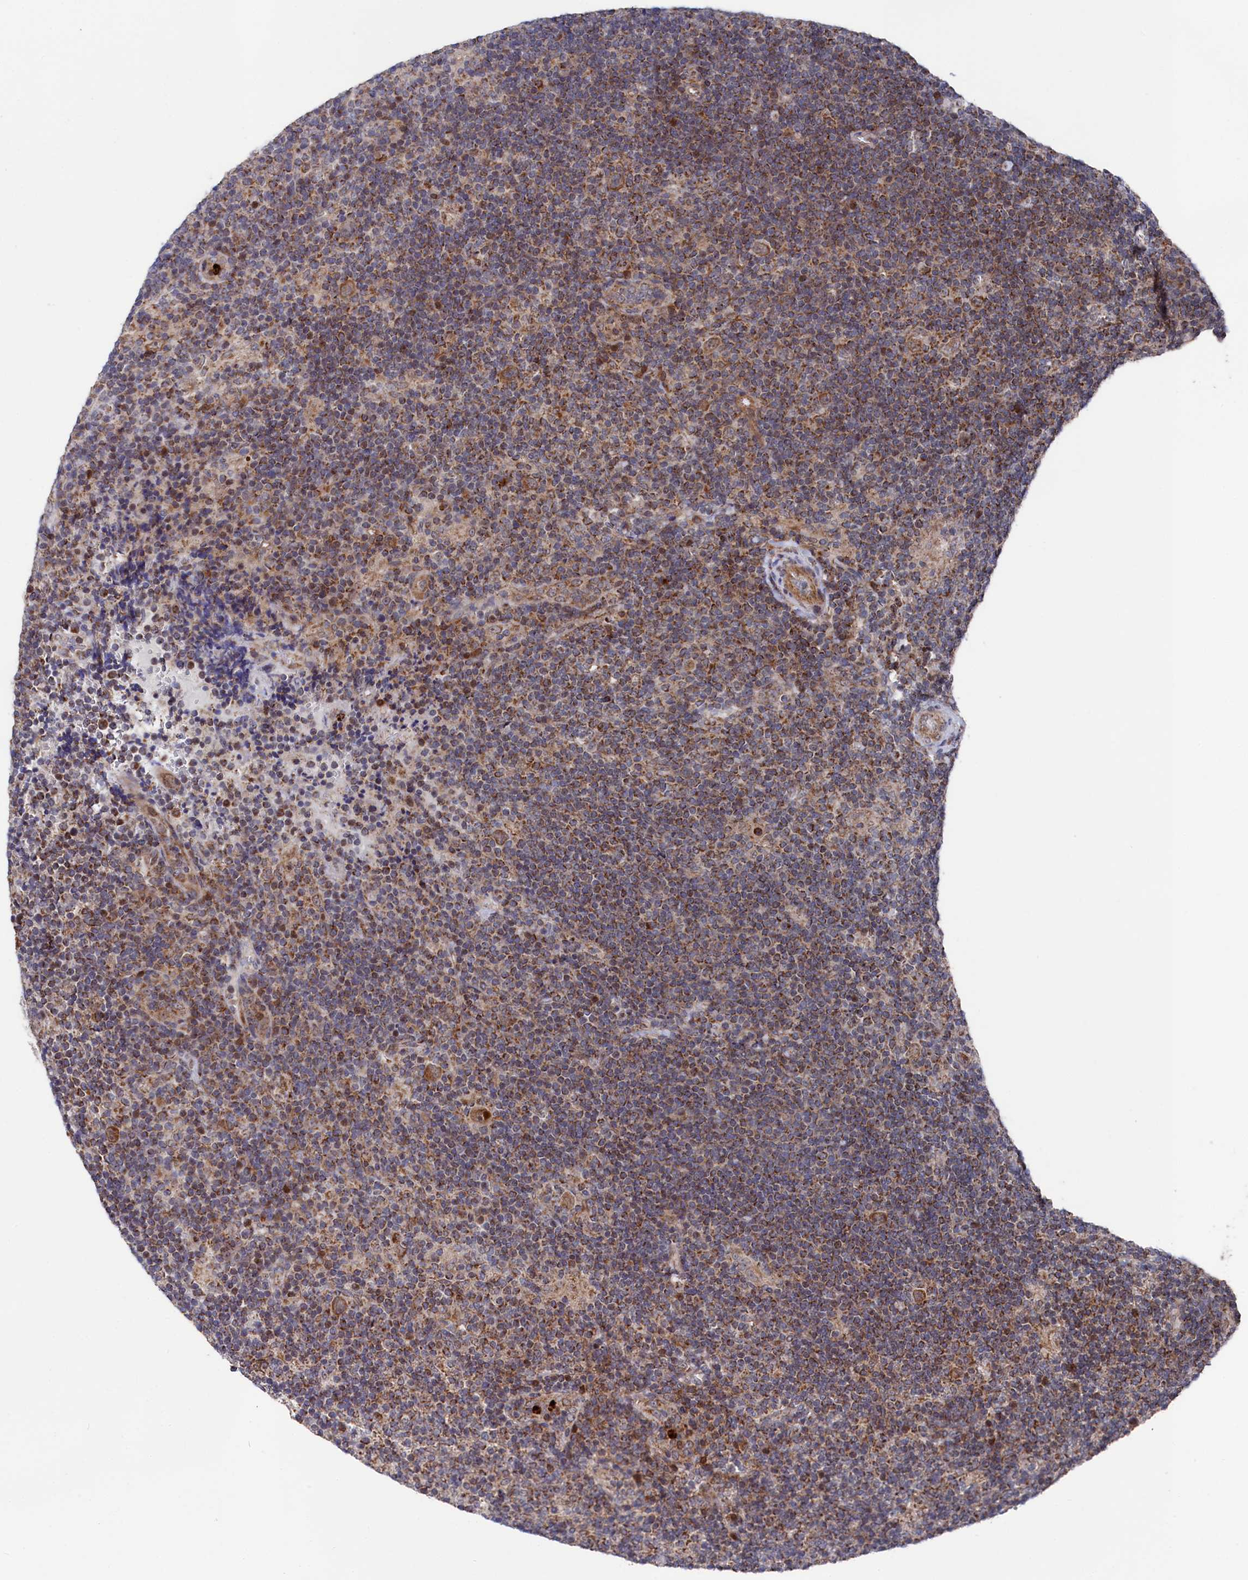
{"staining": {"intensity": "moderate", "quantity": ">75%", "location": "cytoplasmic/membranous"}, "tissue": "lymphoma", "cell_type": "Tumor cells", "image_type": "cancer", "snomed": [{"axis": "morphology", "description": "Hodgkin's disease, NOS"}, {"axis": "topography", "description": "Lymph node"}], "caption": "Protein staining demonstrates moderate cytoplasmic/membranous expression in approximately >75% of tumor cells in Hodgkin's disease.", "gene": "CHCHD1", "patient": {"sex": "female", "age": 57}}